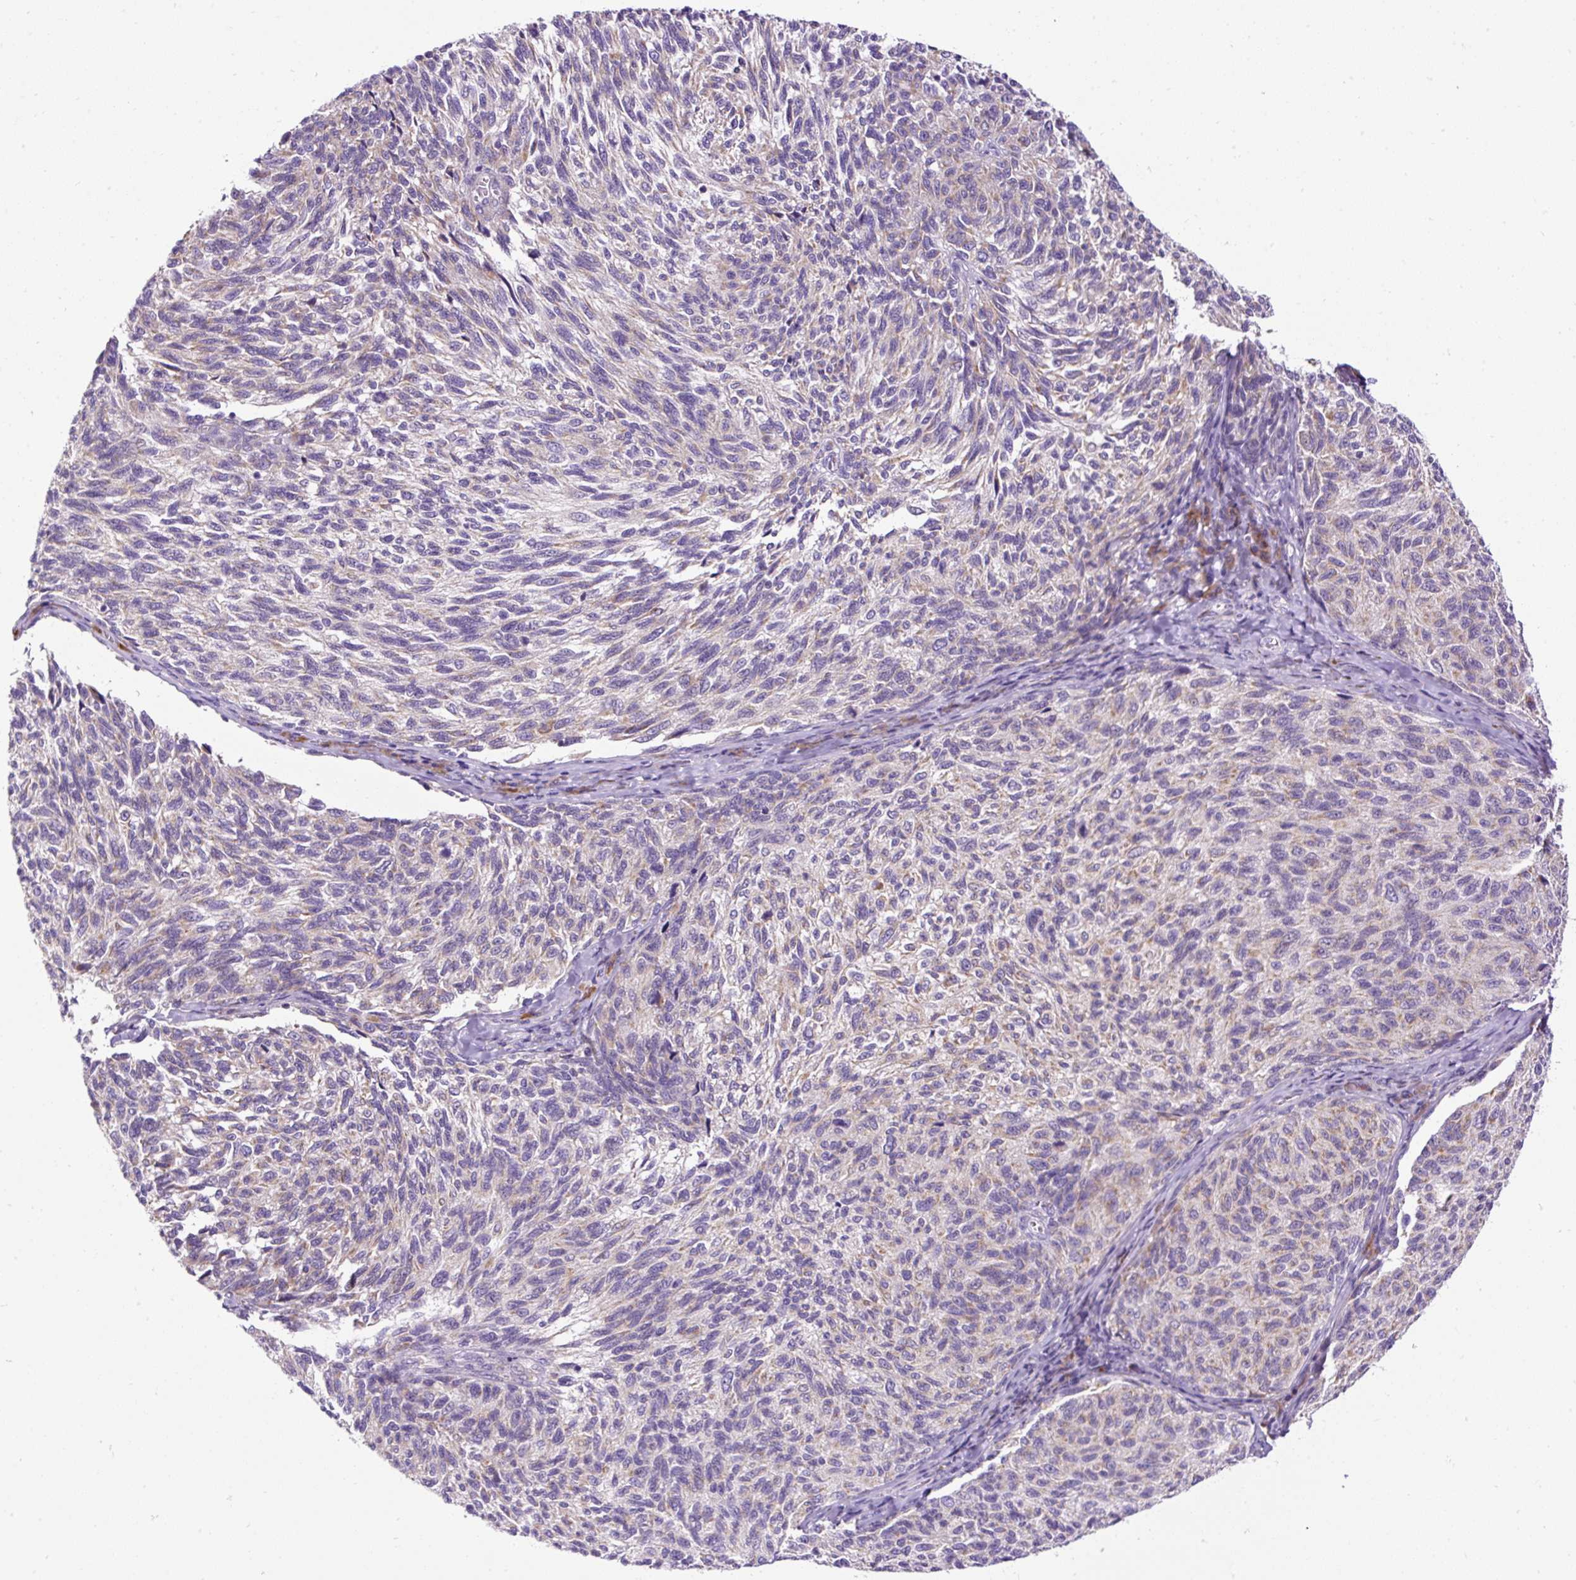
{"staining": {"intensity": "weak", "quantity": "25%-75%", "location": "cytoplasmic/membranous"}, "tissue": "melanoma", "cell_type": "Tumor cells", "image_type": "cancer", "snomed": [{"axis": "morphology", "description": "Malignant melanoma, NOS"}, {"axis": "topography", "description": "Skin"}], "caption": "Immunohistochemistry (IHC) (DAB) staining of malignant melanoma displays weak cytoplasmic/membranous protein expression in about 25%-75% of tumor cells.", "gene": "FMC1", "patient": {"sex": "female", "age": 73}}